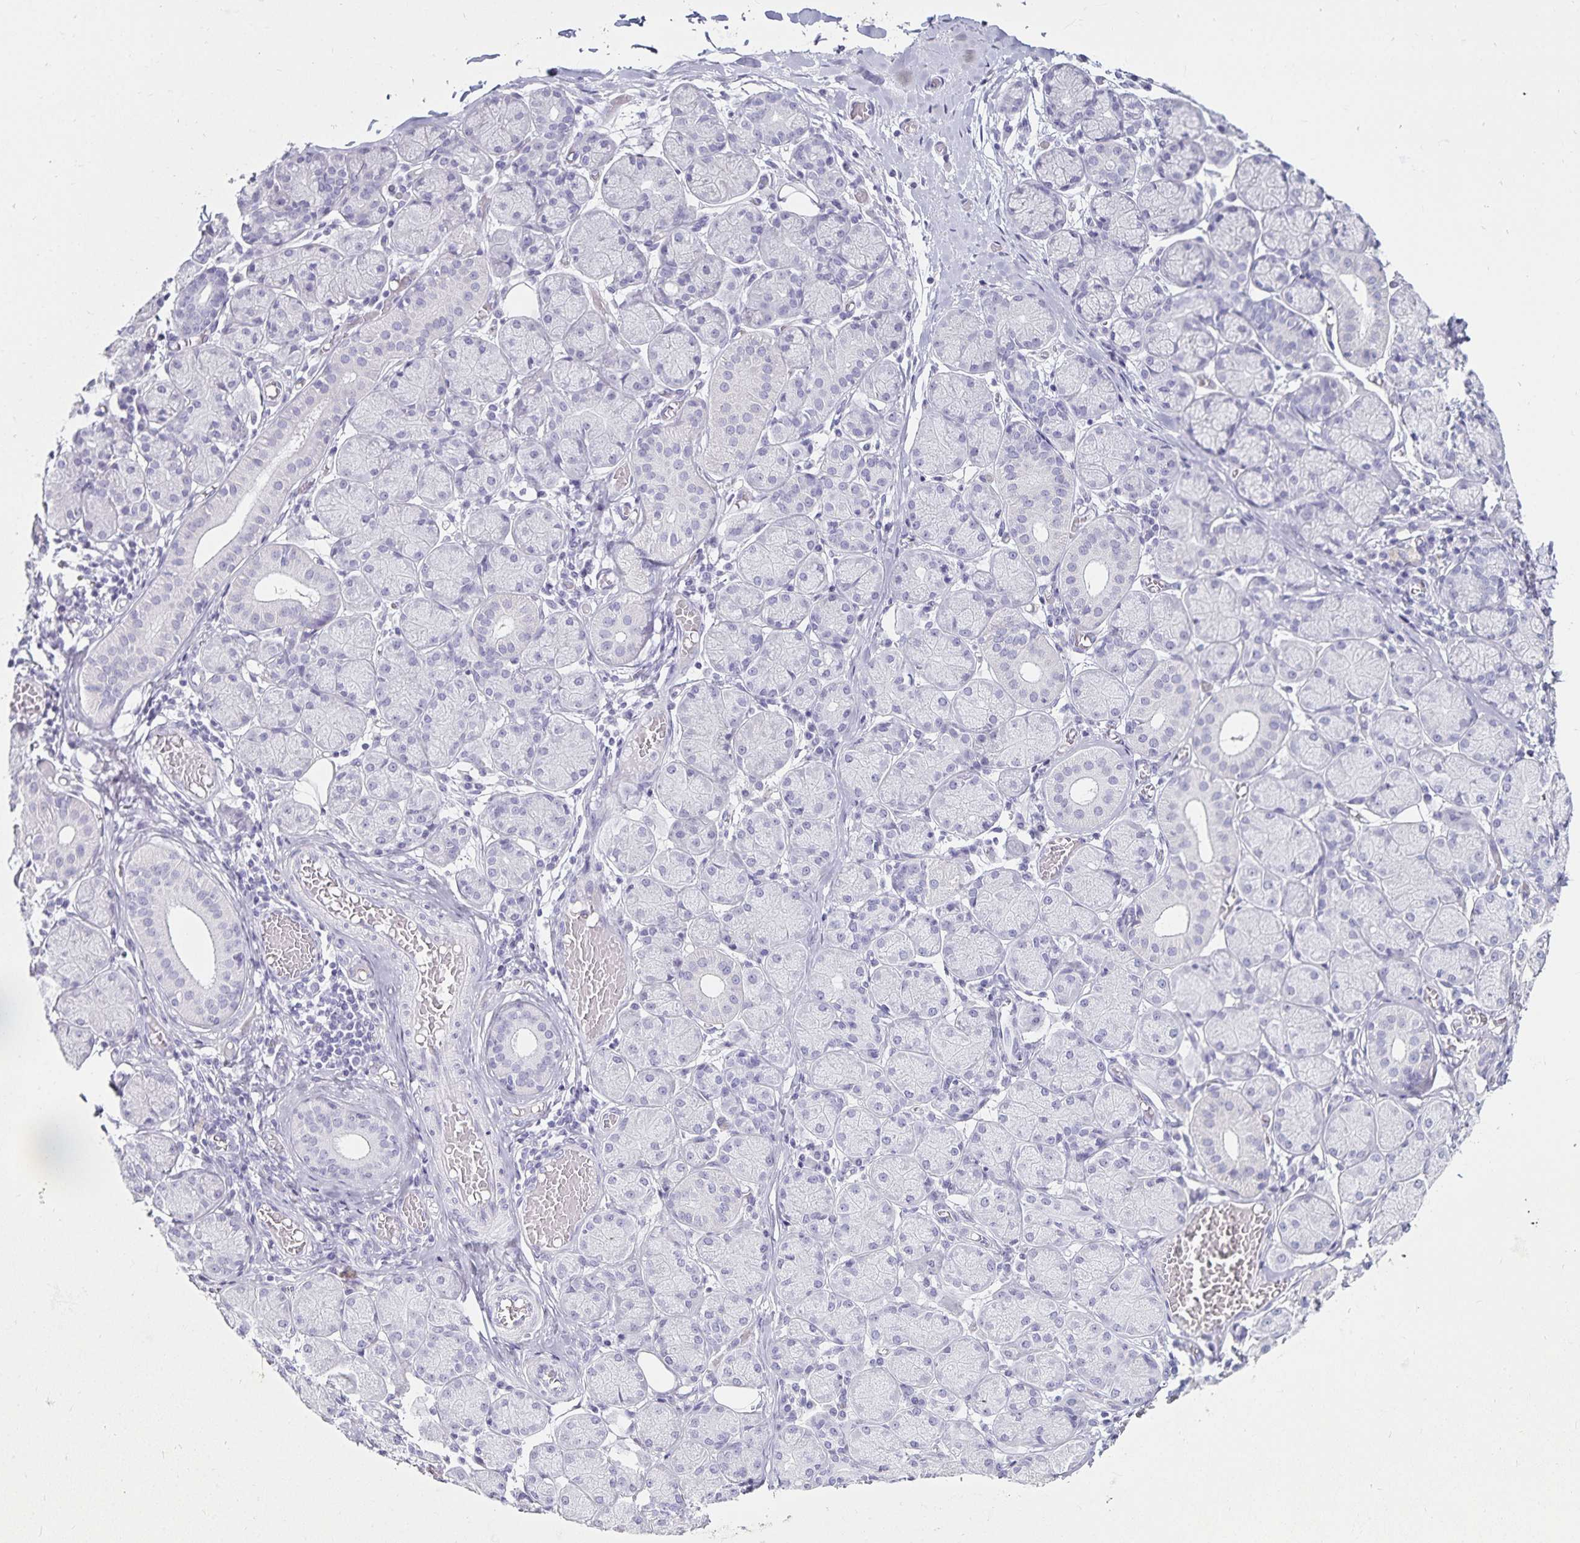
{"staining": {"intensity": "negative", "quantity": "none", "location": "none"}, "tissue": "salivary gland", "cell_type": "Glandular cells", "image_type": "normal", "snomed": [{"axis": "morphology", "description": "Normal tissue, NOS"}, {"axis": "topography", "description": "Salivary gland"}], "caption": "High power microscopy photomicrograph of an immunohistochemistry (IHC) photomicrograph of normal salivary gland, revealing no significant positivity in glandular cells.", "gene": "DEFA6", "patient": {"sex": "female", "age": 24}}